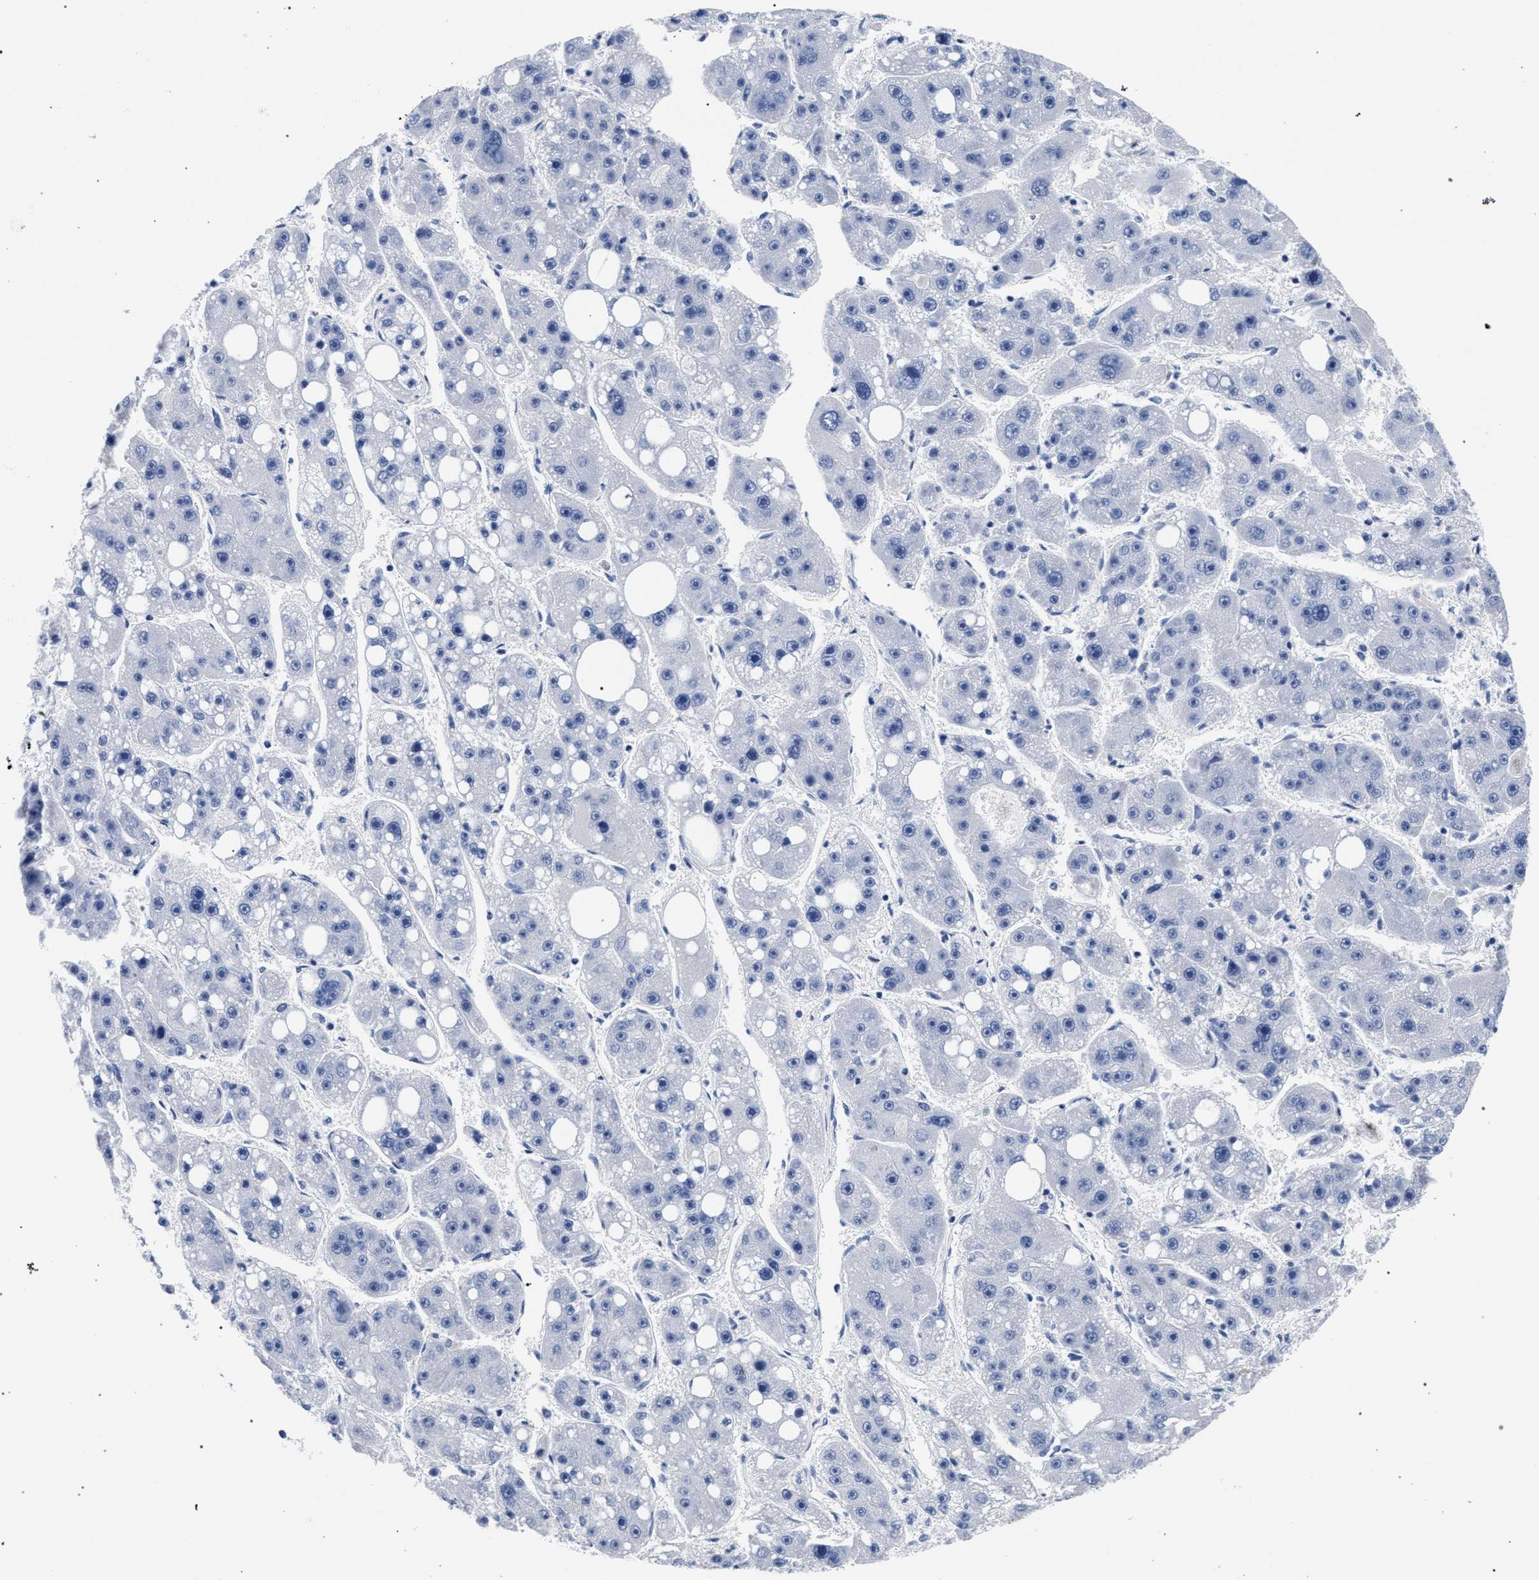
{"staining": {"intensity": "negative", "quantity": "none", "location": "none"}, "tissue": "liver cancer", "cell_type": "Tumor cells", "image_type": "cancer", "snomed": [{"axis": "morphology", "description": "Carcinoma, Hepatocellular, NOS"}, {"axis": "topography", "description": "Liver"}], "caption": "The immunohistochemistry (IHC) image has no significant staining in tumor cells of liver cancer (hepatocellular carcinoma) tissue.", "gene": "AKAP4", "patient": {"sex": "female", "age": 61}}